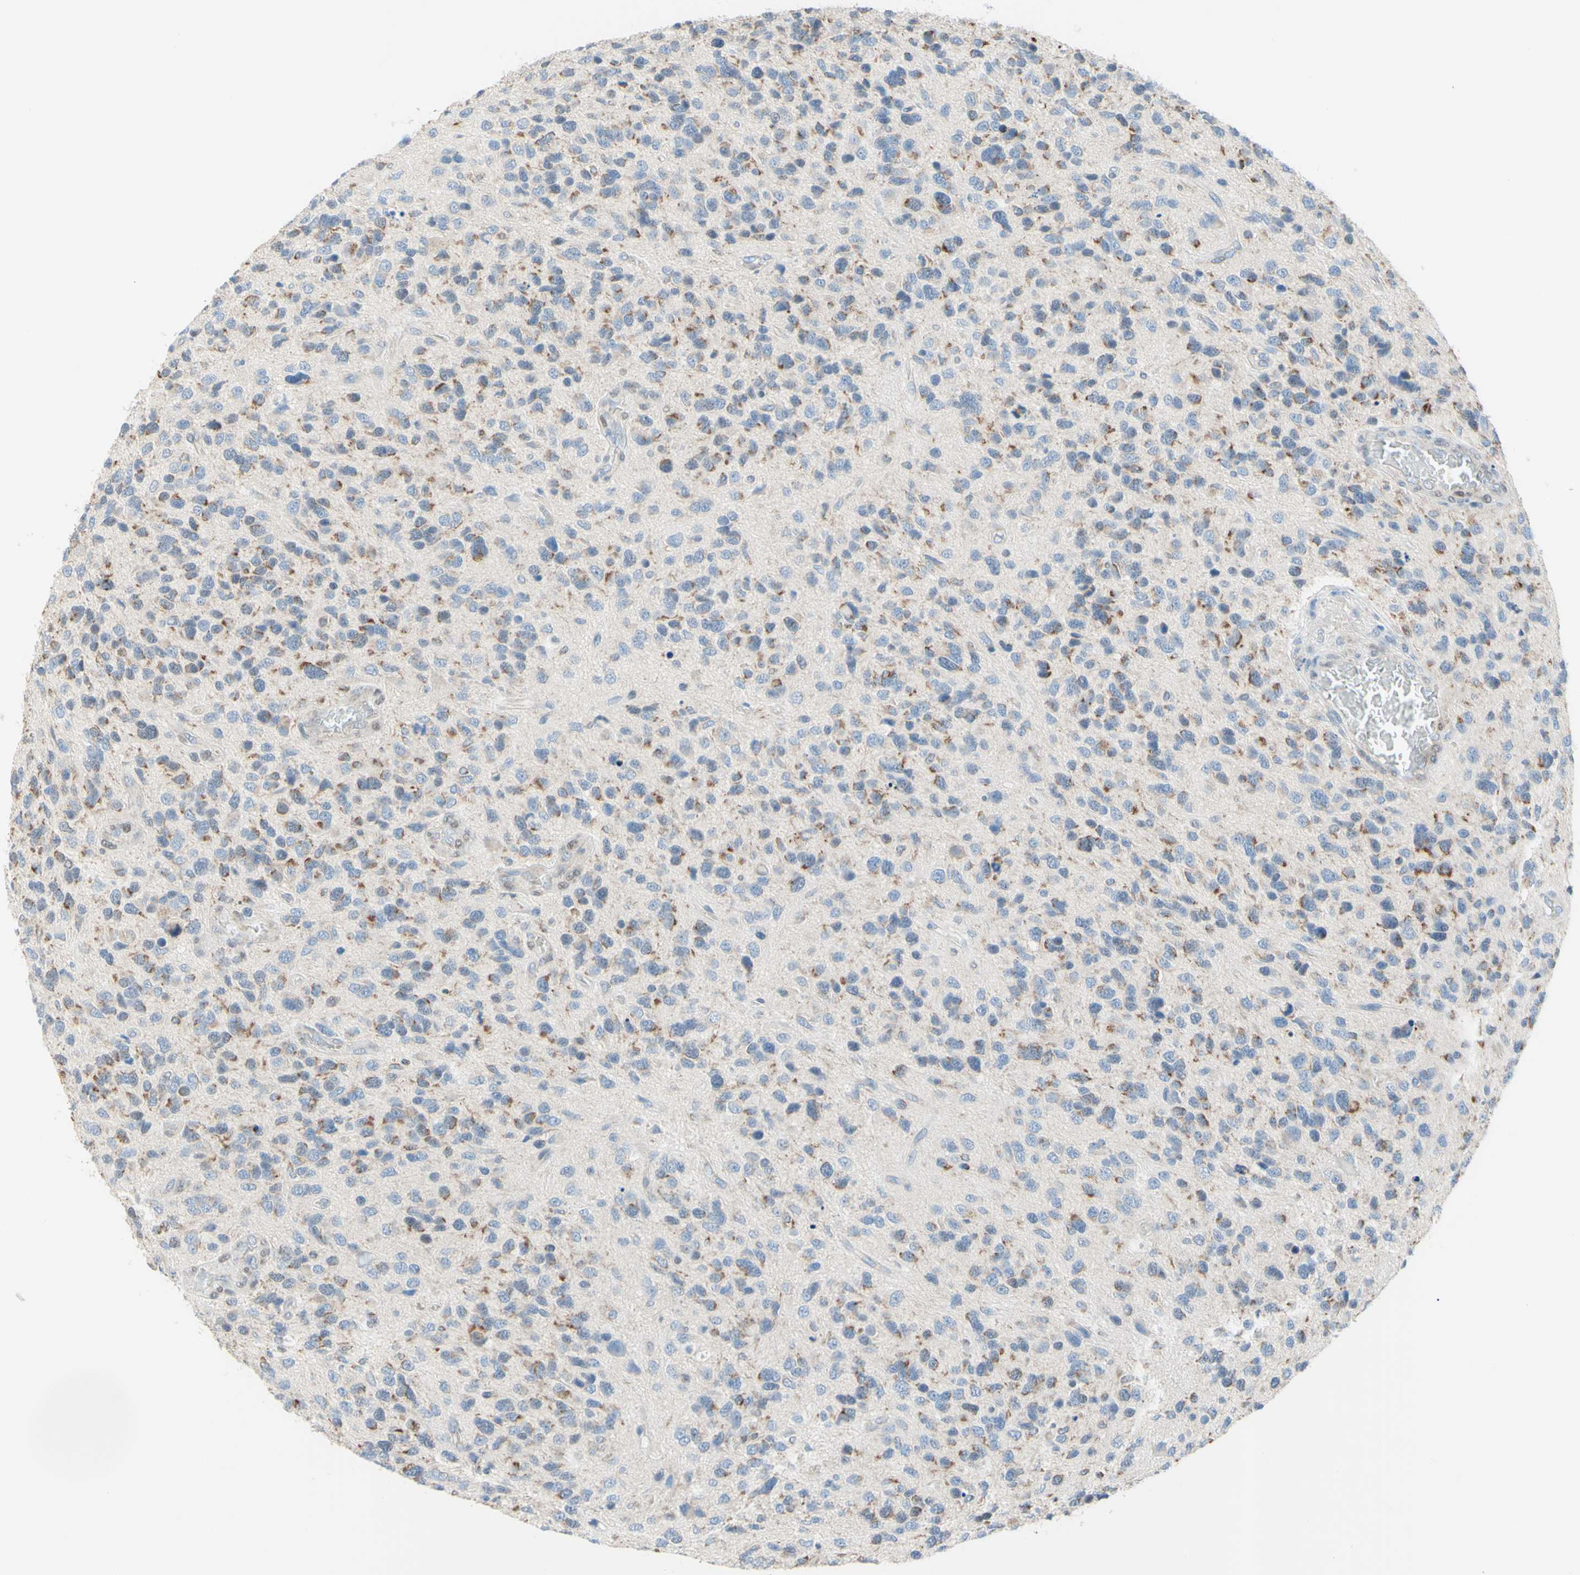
{"staining": {"intensity": "moderate", "quantity": "<25%", "location": "cytoplasmic/membranous"}, "tissue": "glioma", "cell_type": "Tumor cells", "image_type": "cancer", "snomed": [{"axis": "morphology", "description": "Glioma, malignant, High grade"}, {"axis": "topography", "description": "Brain"}], "caption": "Immunohistochemical staining of human glioma displays low levels of moderate cytoplasmic/membranous protein staining in about <25% of tumor cells.", "gene": "MFF", "patient": {"sex": "female", "age": 58}}